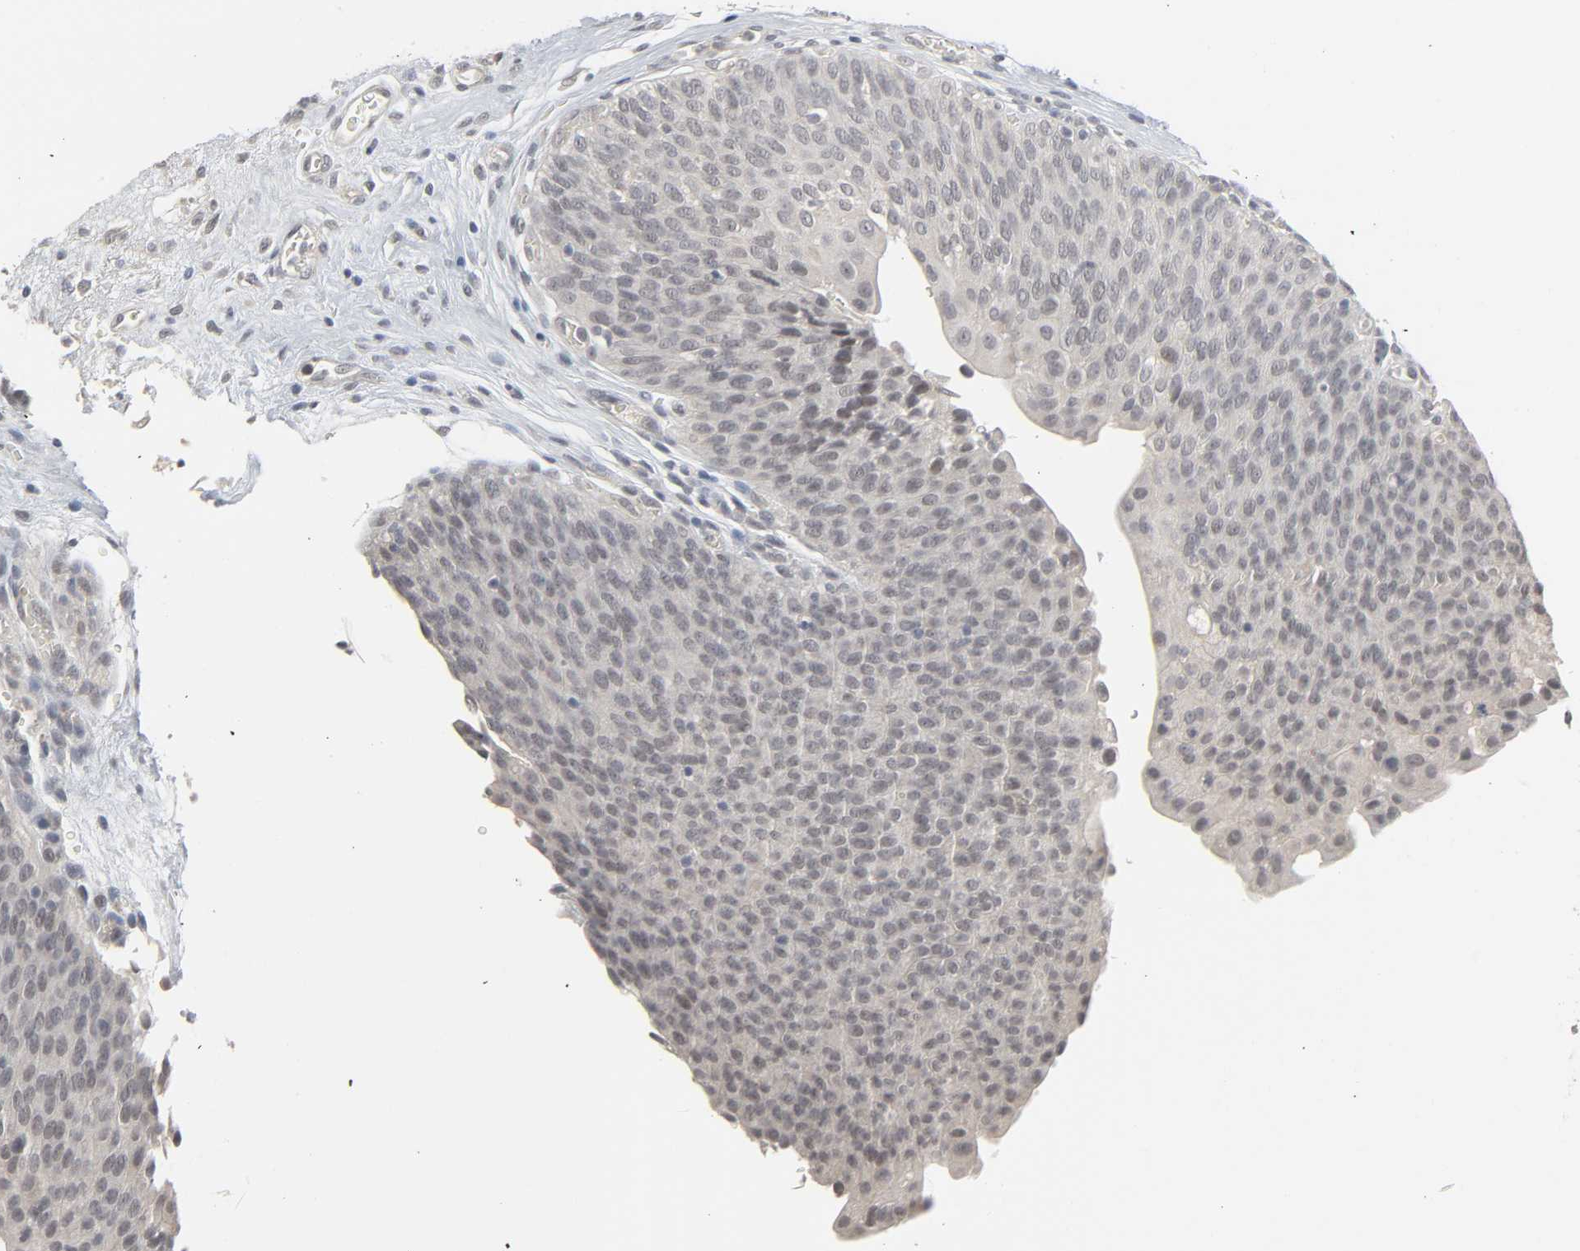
{"staining": {"intensity": "negative", "quantity": "none", "location": "none"}, "tissue": "urinary bladder", "cell_type": "Urothelial cells", "image_type": "normal", "snomed": [{"axis": "morphology", "description": "Normal tissue, NOS"}, {"axis": "morphology", "description": "Dysplasia, NOS"}, {"axis": "topography", "description": "Urinary bladder"}], "caption": "High power microscopy photomicrograph of an IHC image of unremarkable urinary bladder, revealing no significant staining in urothelial cells.", "gene": "ZNF222", "patient": {"sex": "male", "age": 35}}